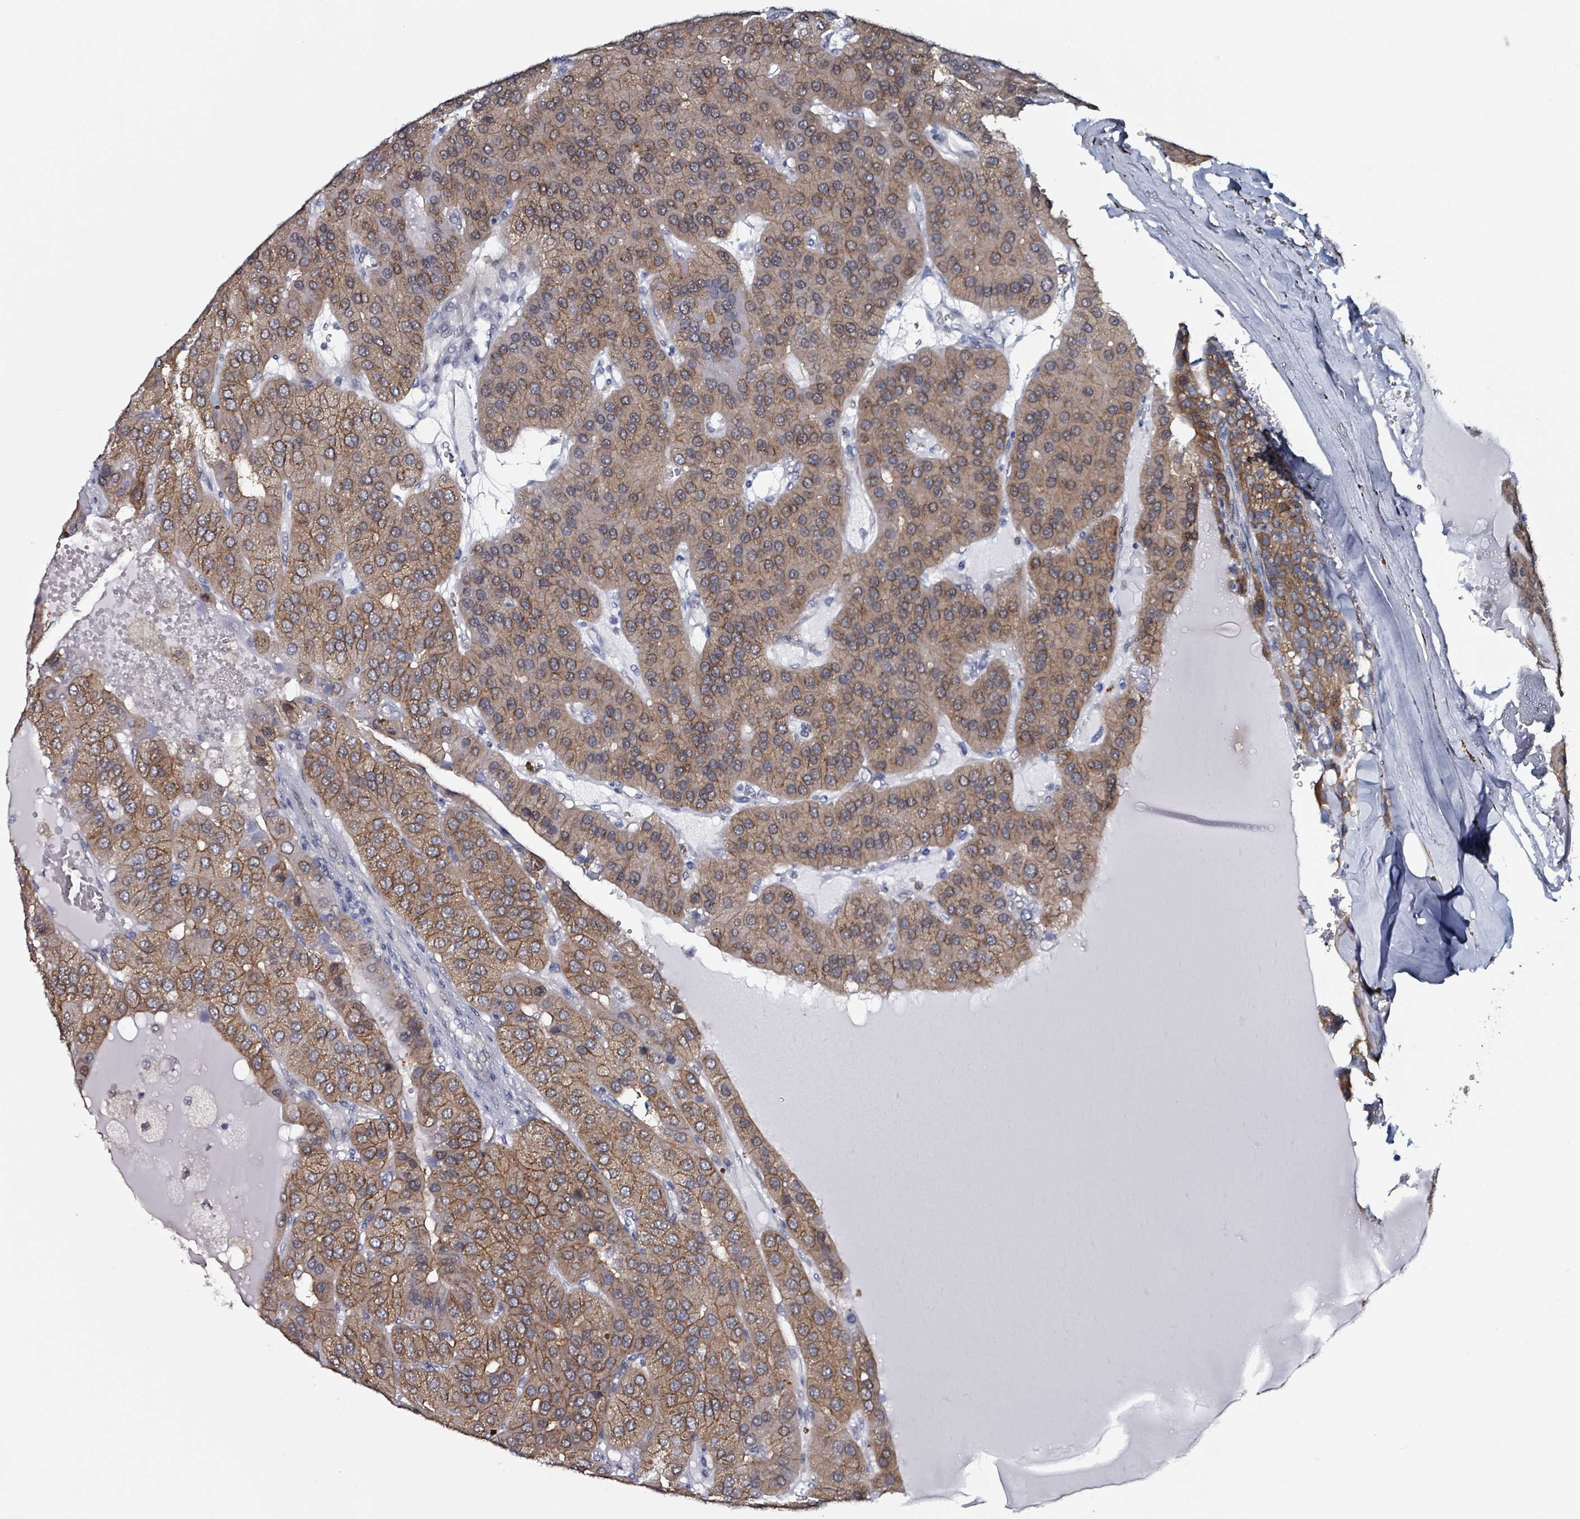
{"staining": {"intensity": "moderate", "quantity": ">75%", "location": "cytoplasmic/membranous"}, "tissue": "parathyroid gland", "cell_type": "Glandular cells", "image_type": "normal", "snomed": [{"axis": "morphology", "description": "Normal tissue, NOS"}, {"axis": "morphology", "description": "Adenoma, NOS"}, {"axis": "topography", "description": "Parathyroid gland"}], "caption": "The photomicrograph shows immunohistochemical staining of benign parathyroid gland. There is moderate cytoplasmic/membranous expression is identified in about >75% of glandular cells.", "gene": "B3GAT3", "patient": {"sex": "female", "age": 86}}